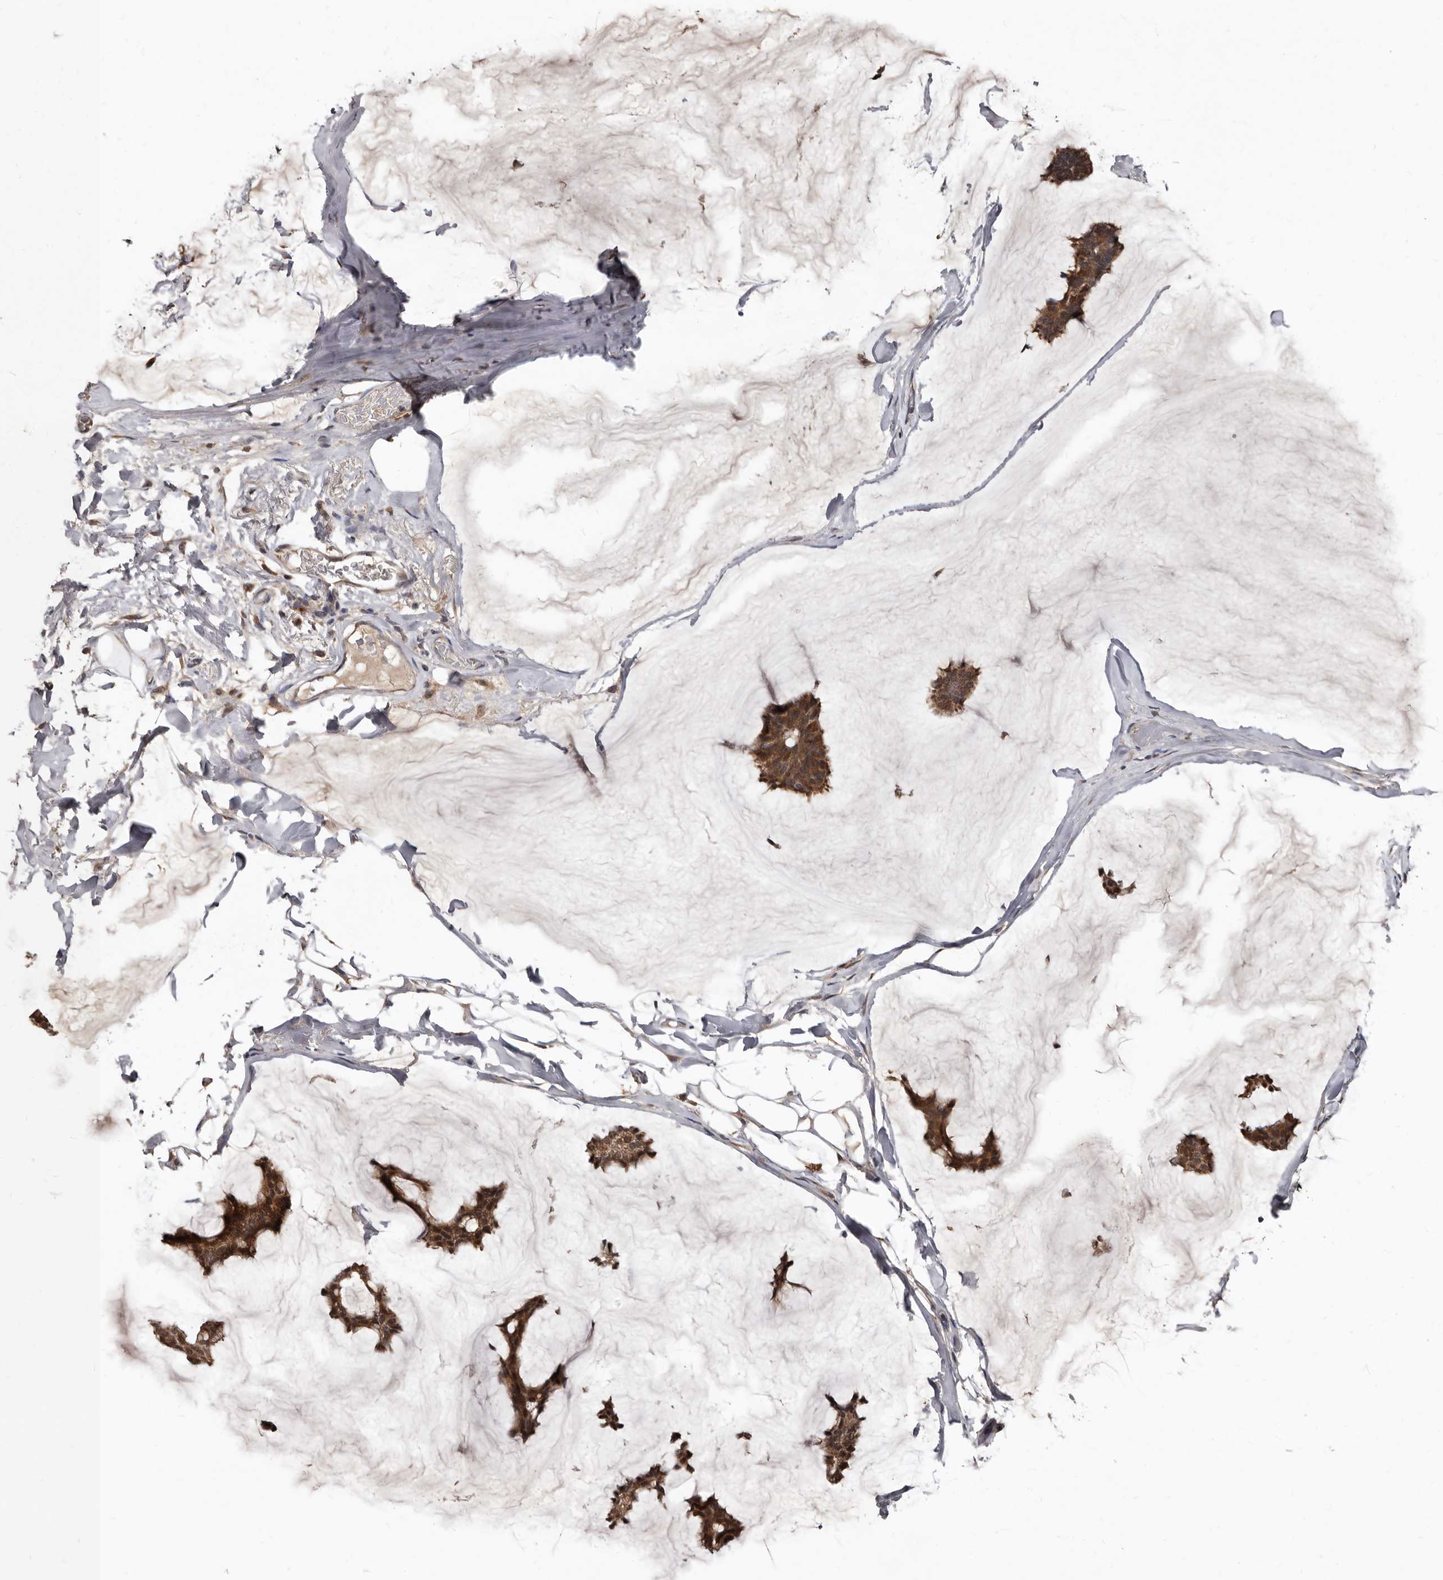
{"staining": {"intensity": "moderate", "quantity": ">75%", "location": "cytoplasmic/membranous"}, "tissue": "breast cancer", "cell_type": "Tumor cells", "image_type": "cancer", "snomed": [{"axis": "morphology", "description": "Duct carcinoma"}, {"axis": "topography", "description": "Breast"}], "caption": "Breast cancer stained with a protein marker exhibits moderate staining in tumor cells.", "gene": "PMVK", "patient": {"sex": "female", "age": 93}}